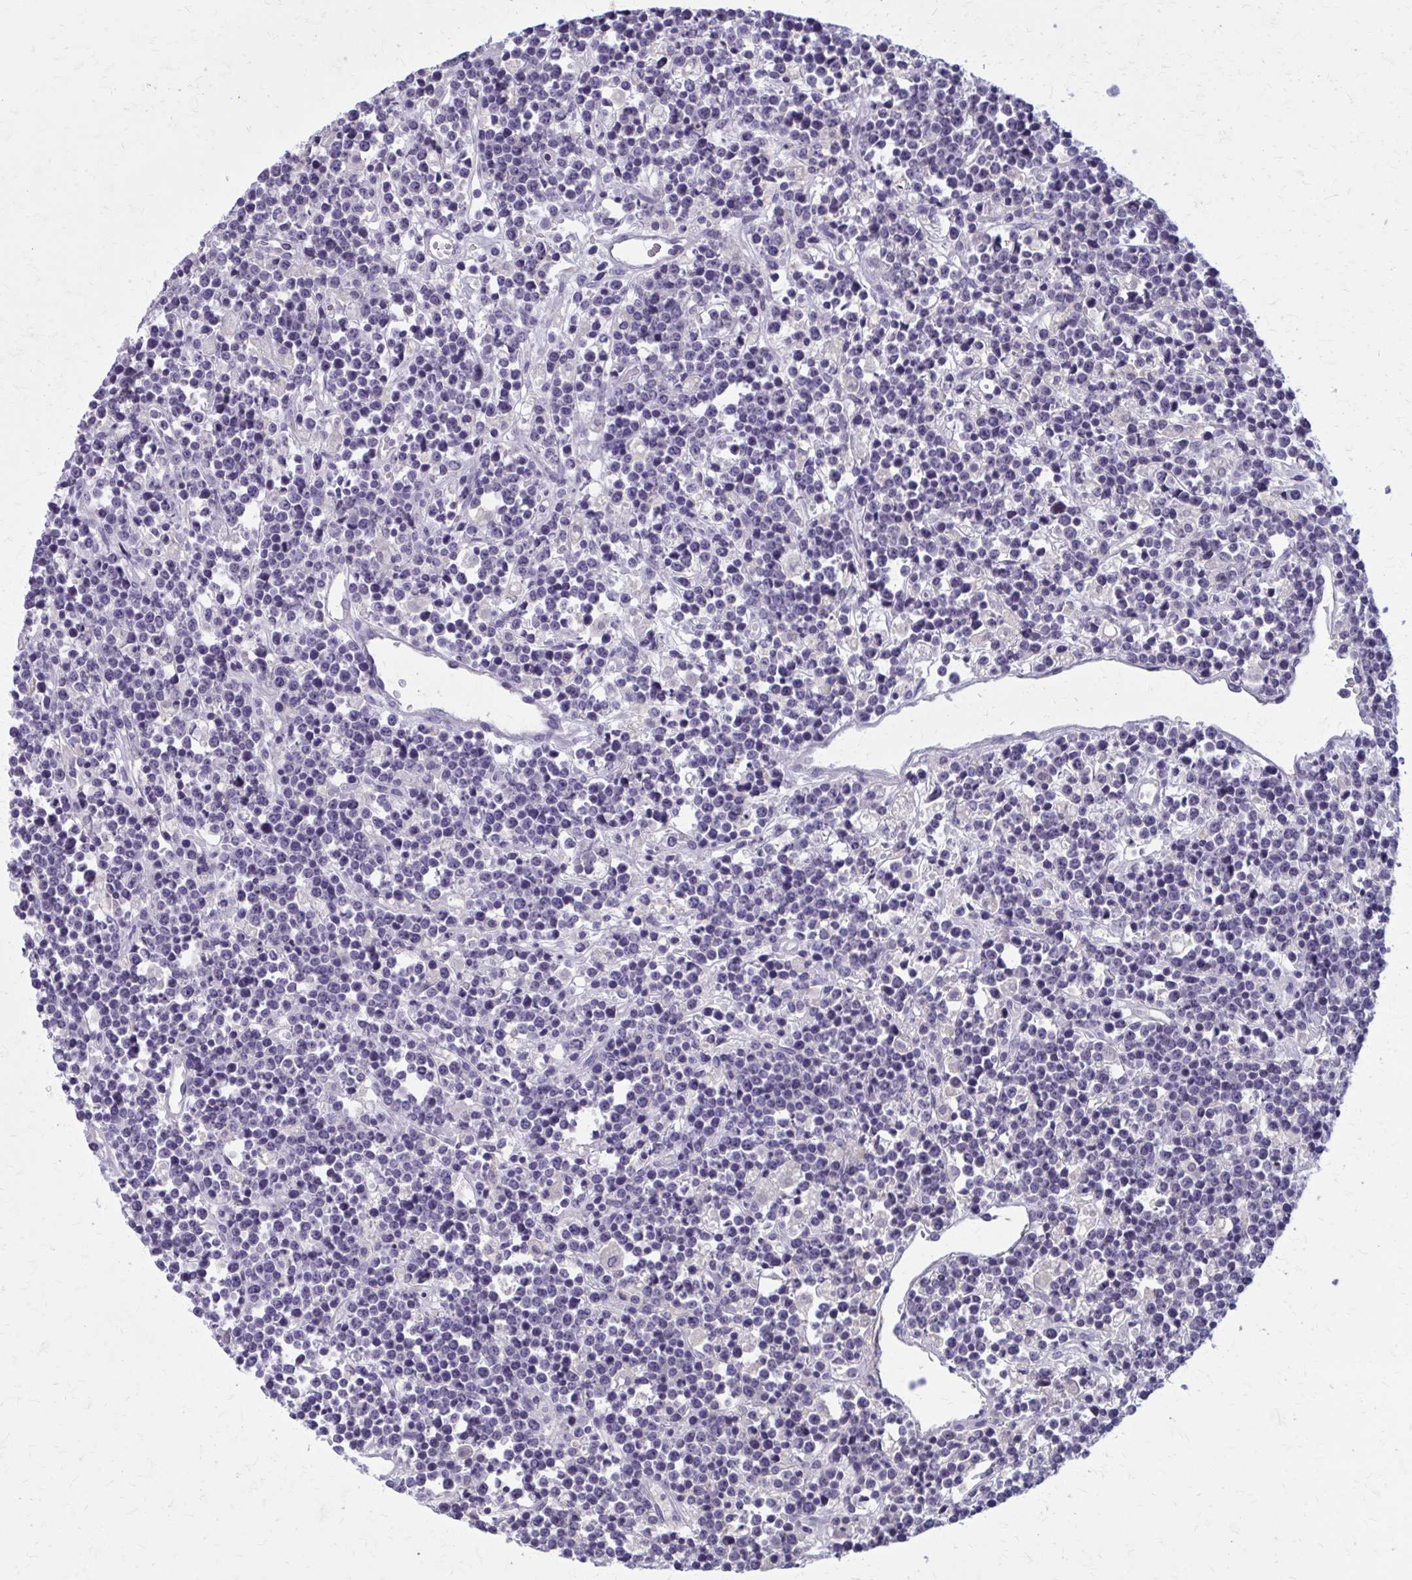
{"staining": {"intensity": "negative", "quantity": "none", "location": "none"}, "tissue": "lymphoma", "cell_type": "Tumor cells", "image_type": "cancer", "snomed": [{"axis": "morphology", "description": "Malignant lymphoma, non-Hodgkin's type, High grade"}, {"axis": "topography", "description": "Ovary"}], "caption": "An immunohistochemistry photomicrograph of lymphoma is shown. There is no staining in tumor cells of lymphoma. (Immunohistochemistry, brightfield microscopy, high magnification).", "gene": "OR4A47", "patient": {"sex": "female", "age": 56}}